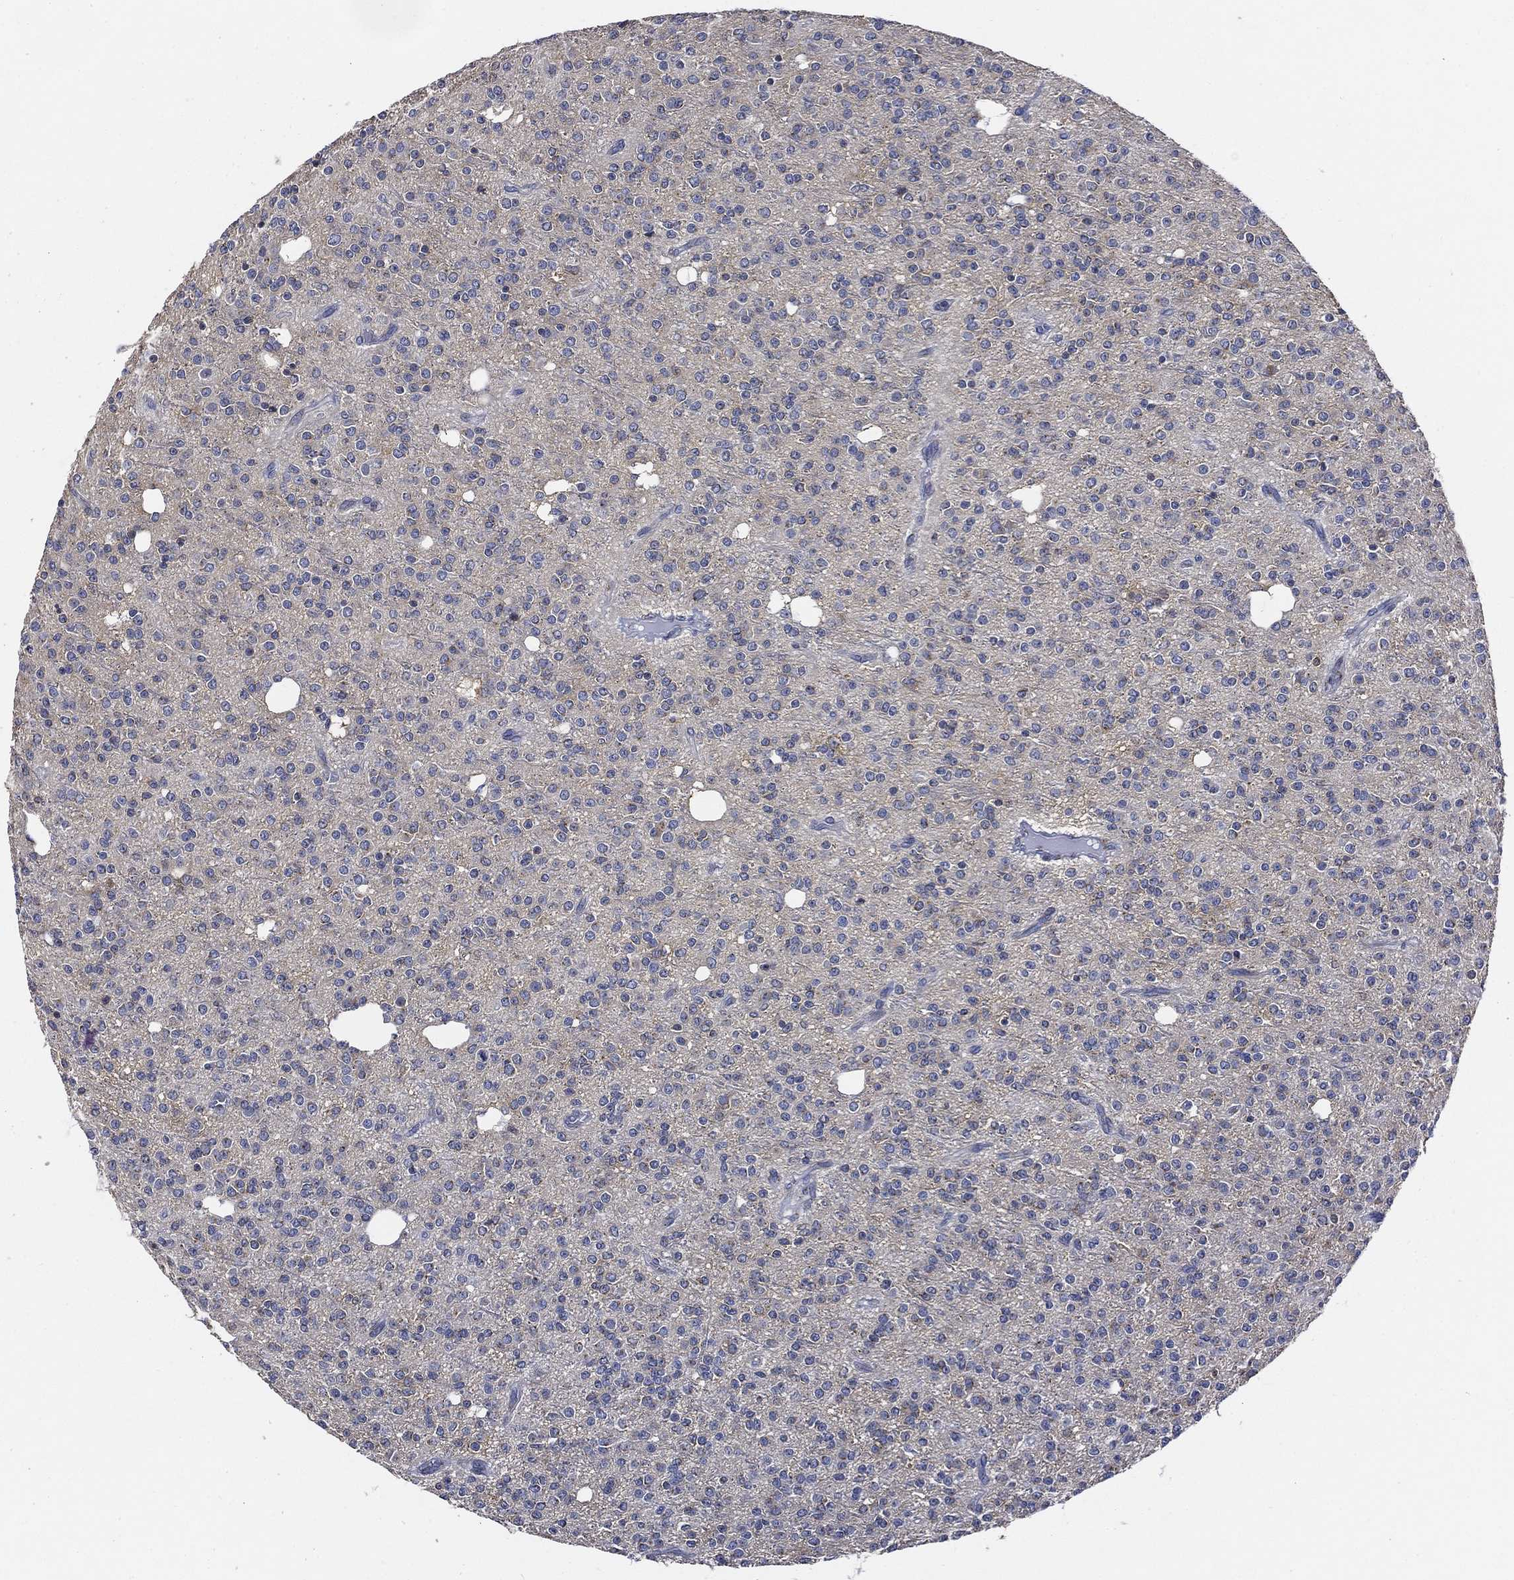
{"staining": {"intensity": "negative", "quantity": "none", "location": "none"}, "tissue": "glioma", "cell_type": "Tumor cells", "image_type": "cancer", "snomed": [{"axis": "morphology", "description": "Glioma, malignant, Low grade"}, {"axis": "topography", "description": "Brain"}], "caption": "This is a photomicrograph of immunohistochemistry staining of low-grade glioma (malignant), which shows no staining in tumor cells. Brightfield microscopy of IHC stained with DAB (3,3'-diaminobenzidine) (brown) and hematoxylin (blue), captured at high magnification.", "gene": "TICAM1", "patient": {"sex": "male", "age": 27}}